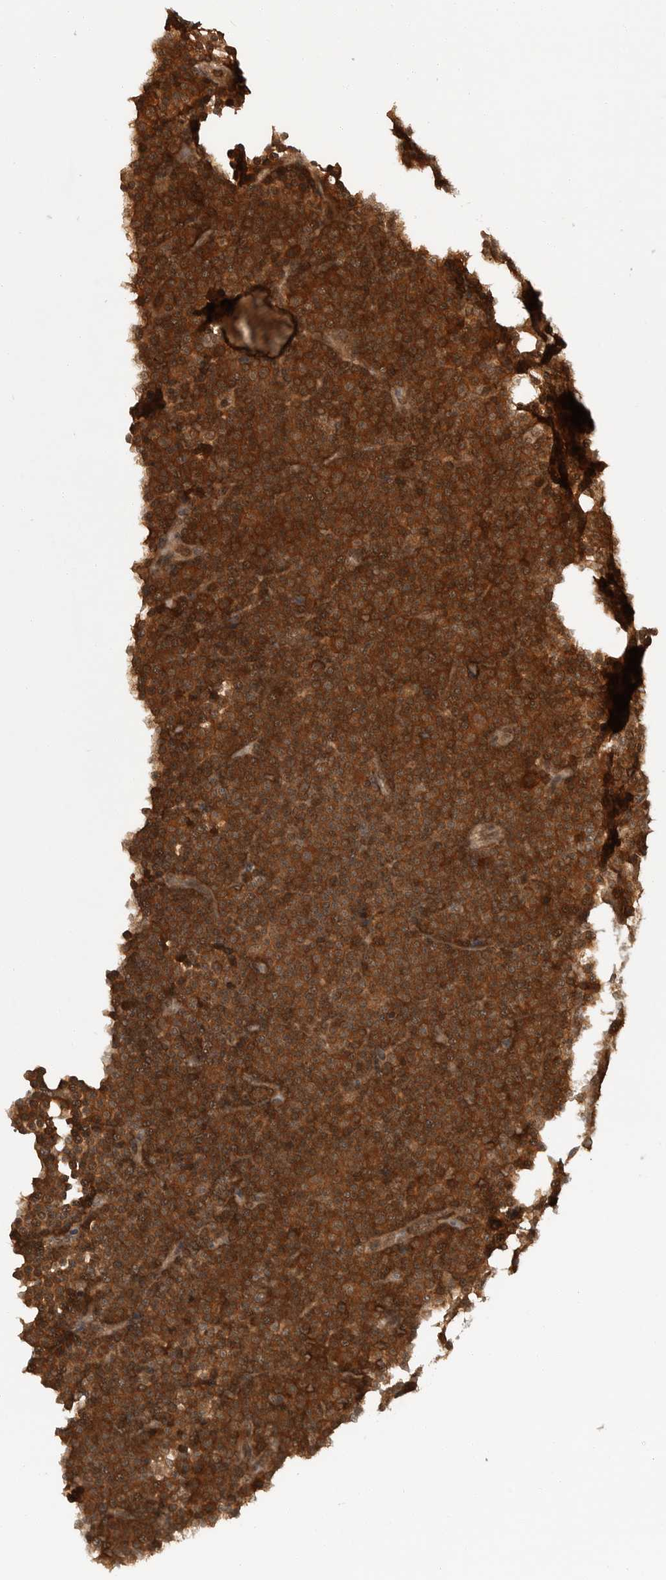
{"staining": {"intensity": "strong", "quantity": ">75%", "location": "cytoplasmic/membranous"}, "tissue": "lymphoma", "cell_type": "Tumor cells", "image_type": "cancer", "snomed": [{"axis": "morphology", "description": "Malignant lymphoma, non-Hodgkin's type, Low grade"}, {"axis": "topography", "description": "Lymph node"}], "caption": "A histopathology image showing strong cytoplasmic/membranous expression in about >75% of tumor cells in low-grade malignant lymphoma, non-Hodgkin's type, as visualized by brown immunohistochemical staining.", "gene": "SZRD1", "patient": {"sex": "female", "age": 67}}